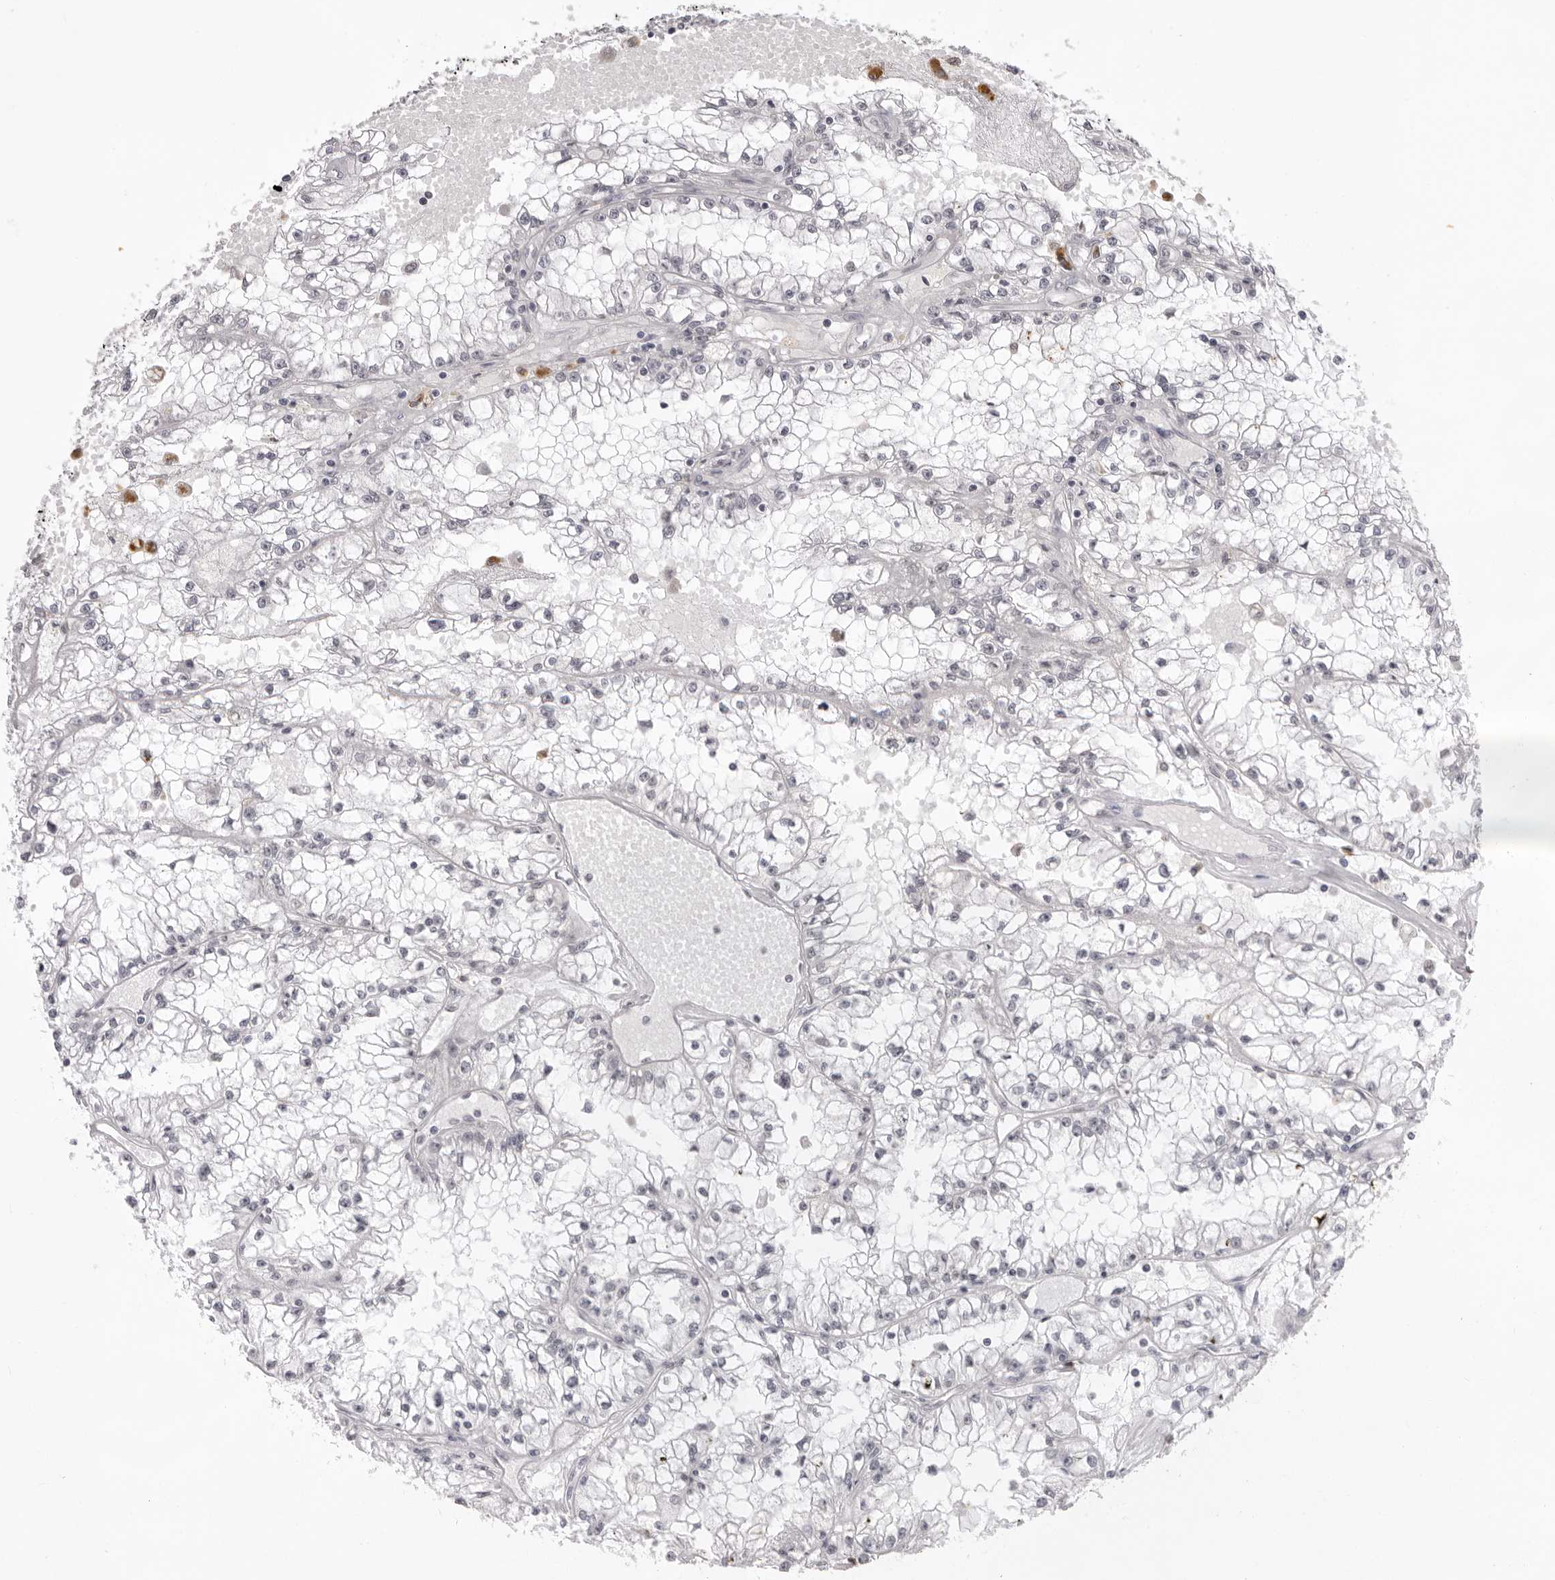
{"staining": {"intensity": "negative", "quantity": "none", "location": "none"}, "tissue": "renal cancer", "cell_type": "Tumor cells", "image_type": "cancer", "snomed": [{"axis": "morphology", "description": "Adenocarcinoma, NOS"}, {"axis": "topography", "description": "Kidney"}], "caption": "DAB immunohistochemical staining of adenocarcinoma (renal) demonstrates no significant staining in tumor cells.", "gene": "NTM", "patient": {"sex": "male", "age": 56}}